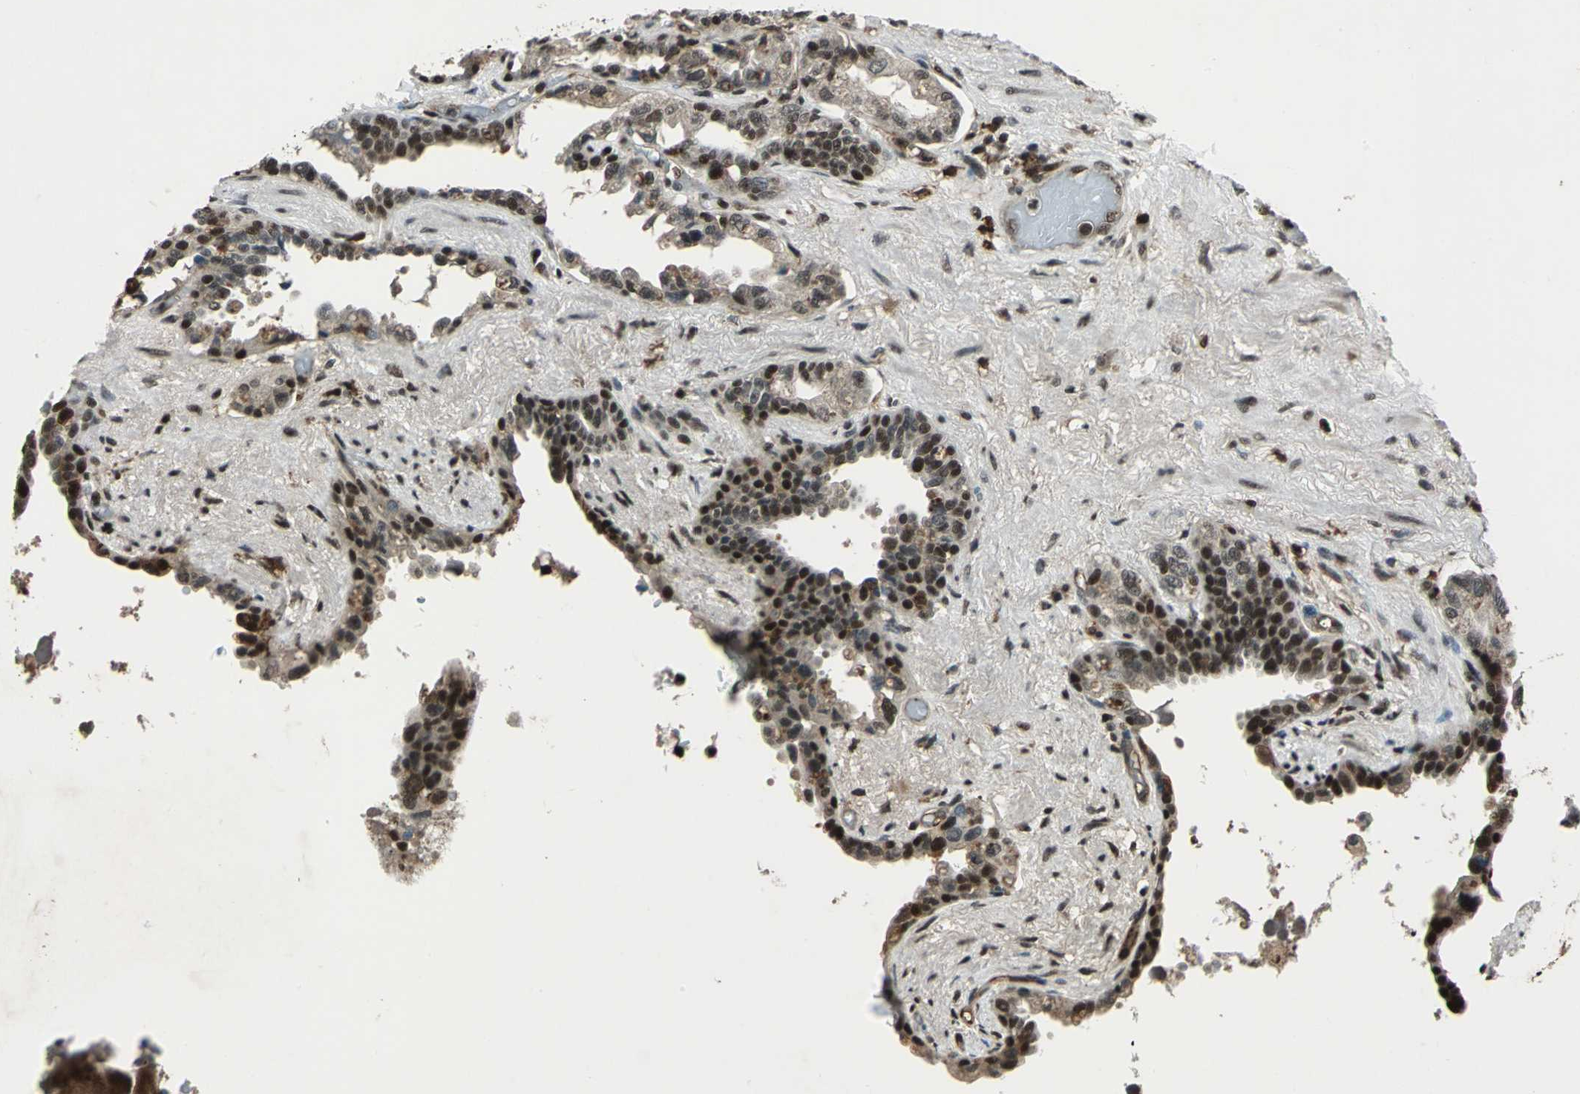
{"staining": {"intensity": "strong", "quantity": ">75%", "location": "nuclear"}, "tissue": "seminal vesicle", "cell_type": "Glandular cells", "image_type": "normal", "snomed": [{"axis": "morphology", "description": "Normal tissue, NOS"}, {"axis": "topography", "description": "Seminal veicle"}], "caption": "This micrograph displays IHC staining of unremarkable seminal vesicle, with high strong nuclear positivity in about >75% of glandular cells.", "gene": "NR2C2", "patient": {"sex": "male", "age": 61}}